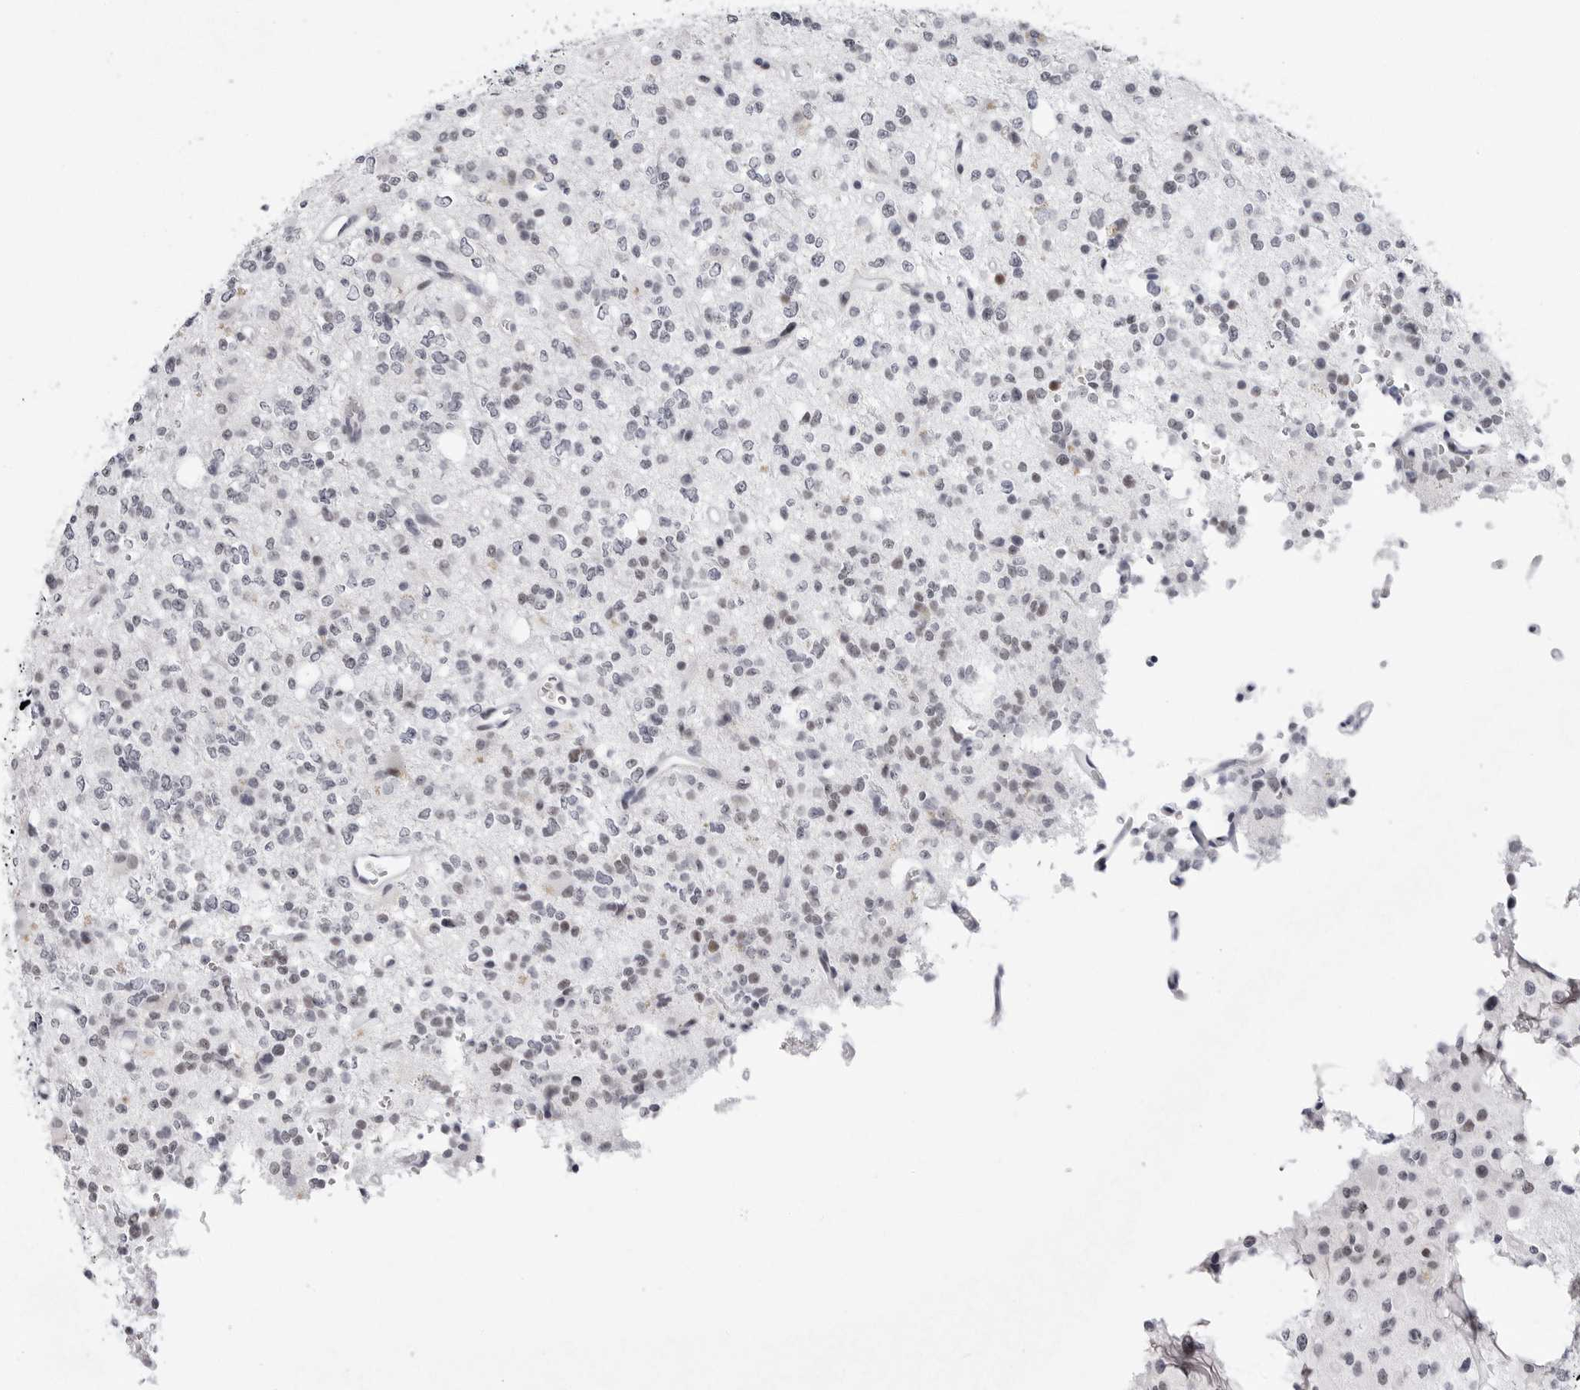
{"staining": {"intensity": "moderate", "quantity": "<25%", "location": "nuclear"}, "tissue": "glioma", "cell_type": "Tumor cells", "image_type": "cancer", "snomed": [{"axis": "morphology", "description": "Glioma, malignant, High grade"}, {"axis": "topography", "description": "Brain"}], "caption": "This is an image of immunohistochemistry staining of glioma, which shows moderate staining in the nuclear of tumor cells.", "gene": "VEZF1", "patient": {"sex": "female", "age": 62}}